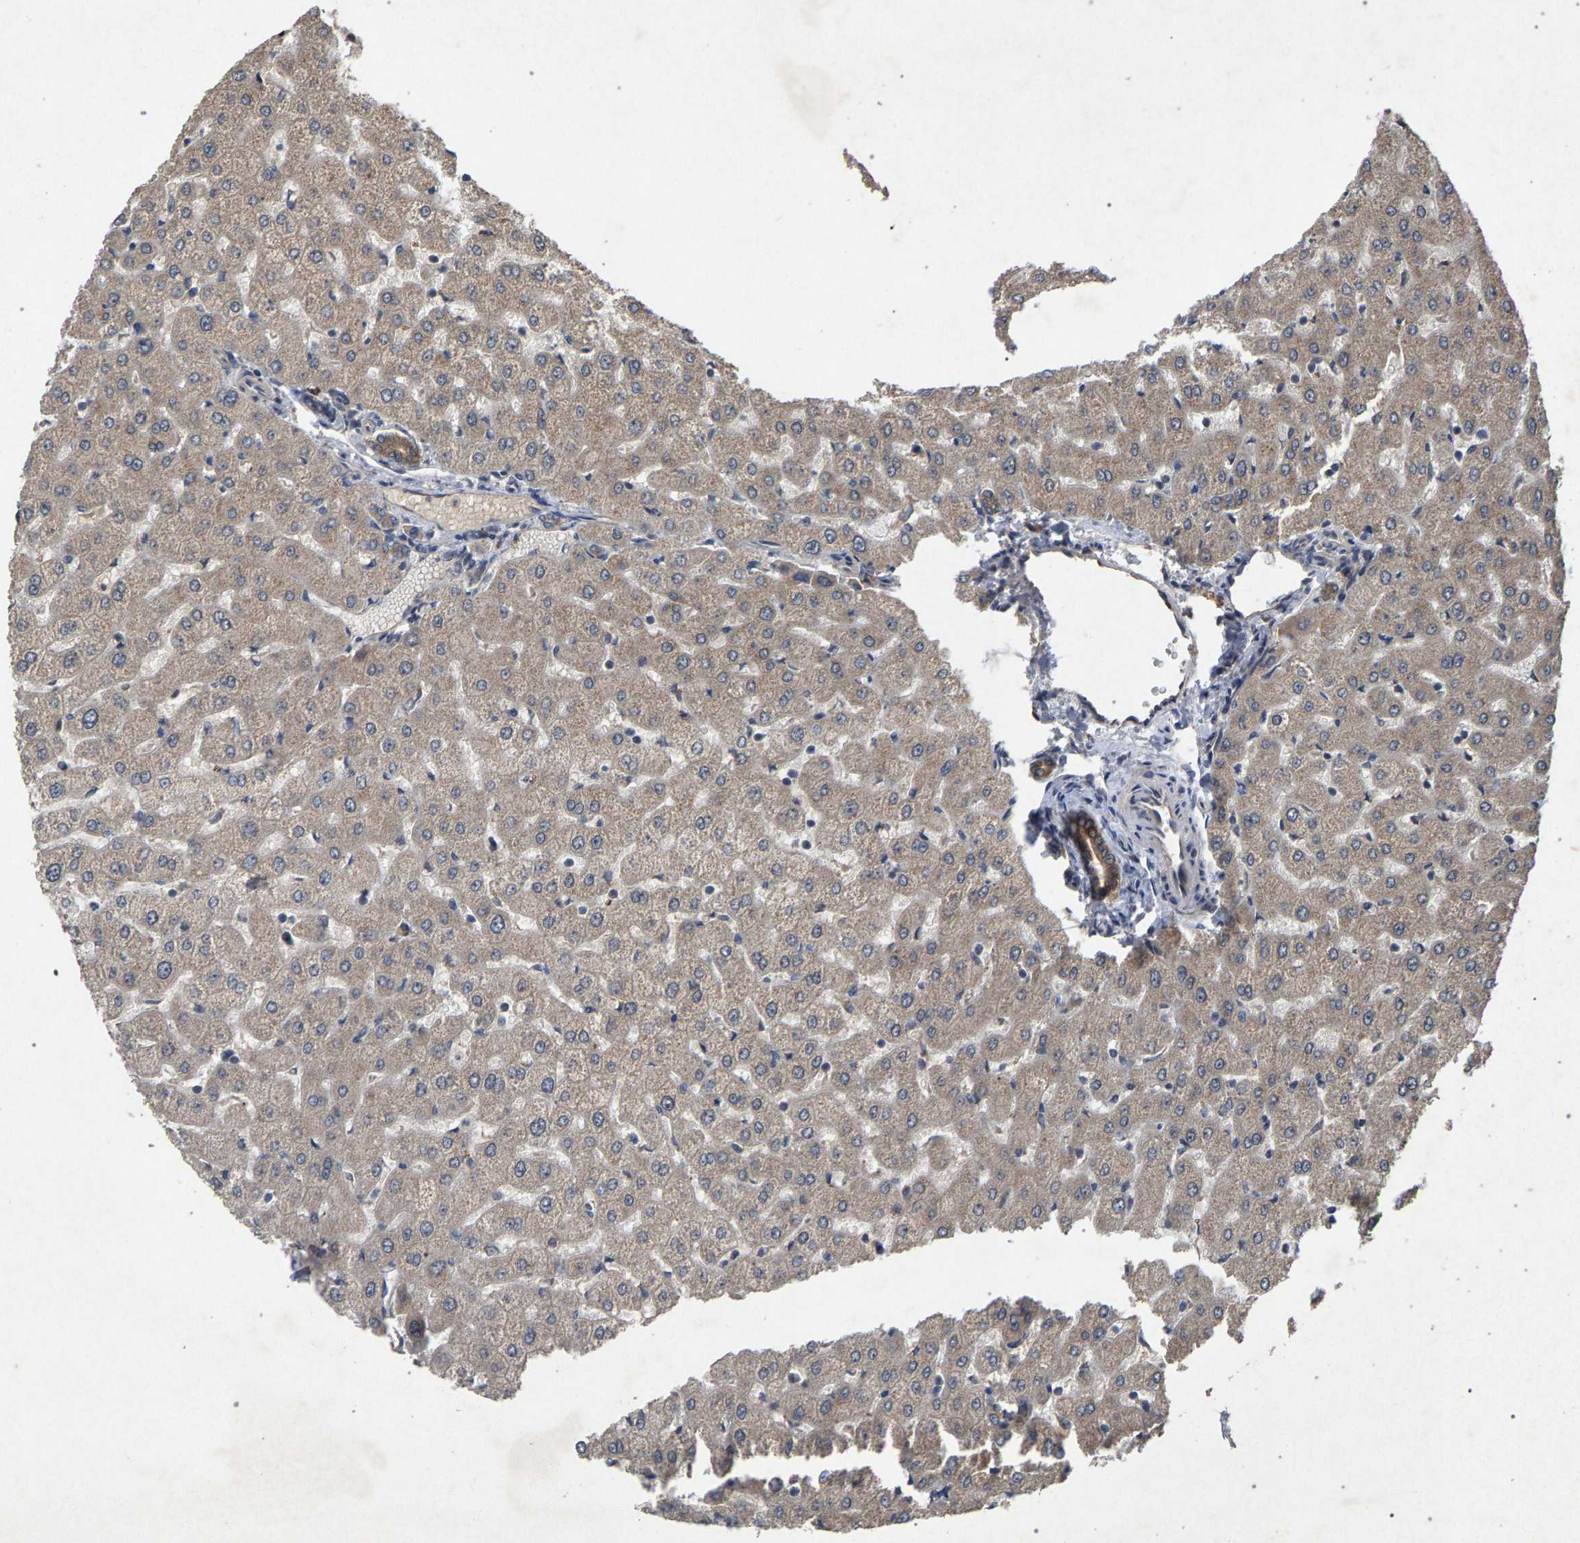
{"staining": {"intensity": "moderate", "quantity": ">75%", "location": "cytoplasmic/membranous"}, "tissue": "liver", "cell_type": "Cholangiocytes", "image_type": "normal", "snomed": [{"axis": "morphology", "description": "Normal tissue, NOS"}, {"axis": "morphology", "description": "Fibrosis, NOS"}, {"axis": "topography", "description": "Liver"}], "caption": "About >75% of cholangiocytes in benign human liver exhibit moderate cytoplasmic/membranous protein expression as visualized by brown immunohistochemical staining.", "gene": "SLC4A4", "patient": {"sex": "female", "age": 29}}